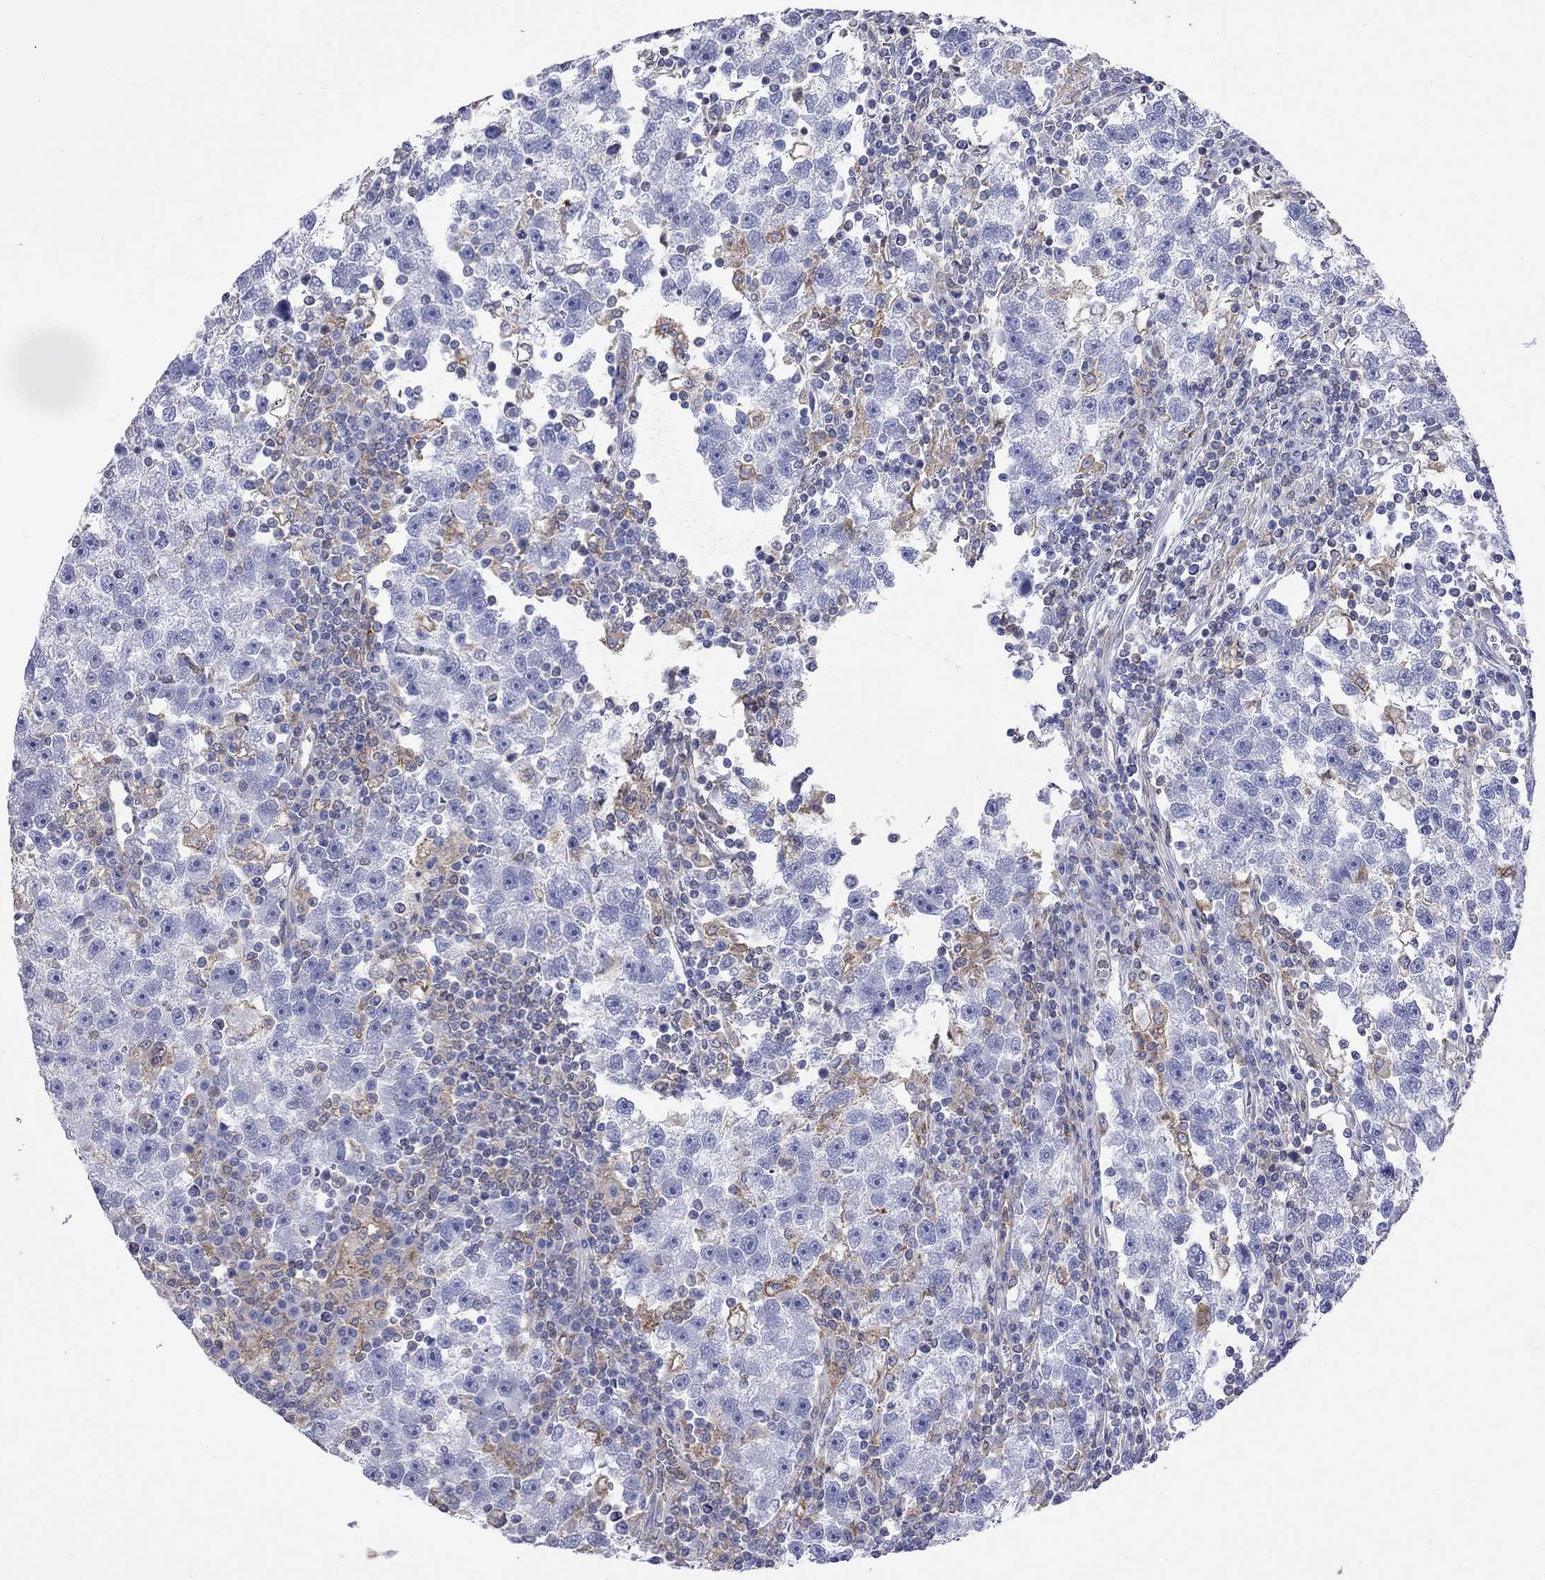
{"staining": {"intensity": "negative", "quantity": "none", "location": "none"}, "tissue": "testis cancer", "cell_type": "Tumor cells", "image_type": "cancer", "snomed": [{"axis": "morphology", "description": "Seminoma, NOS"}, {"axis": "topography", "description": "Testis"}], "caption": "Immunohistochemistry (IHC) of testis seminoma demonstrates no staining in tumor cells.", "gene": "ABI3", "patient": {"sex": "male", "age": 47}}